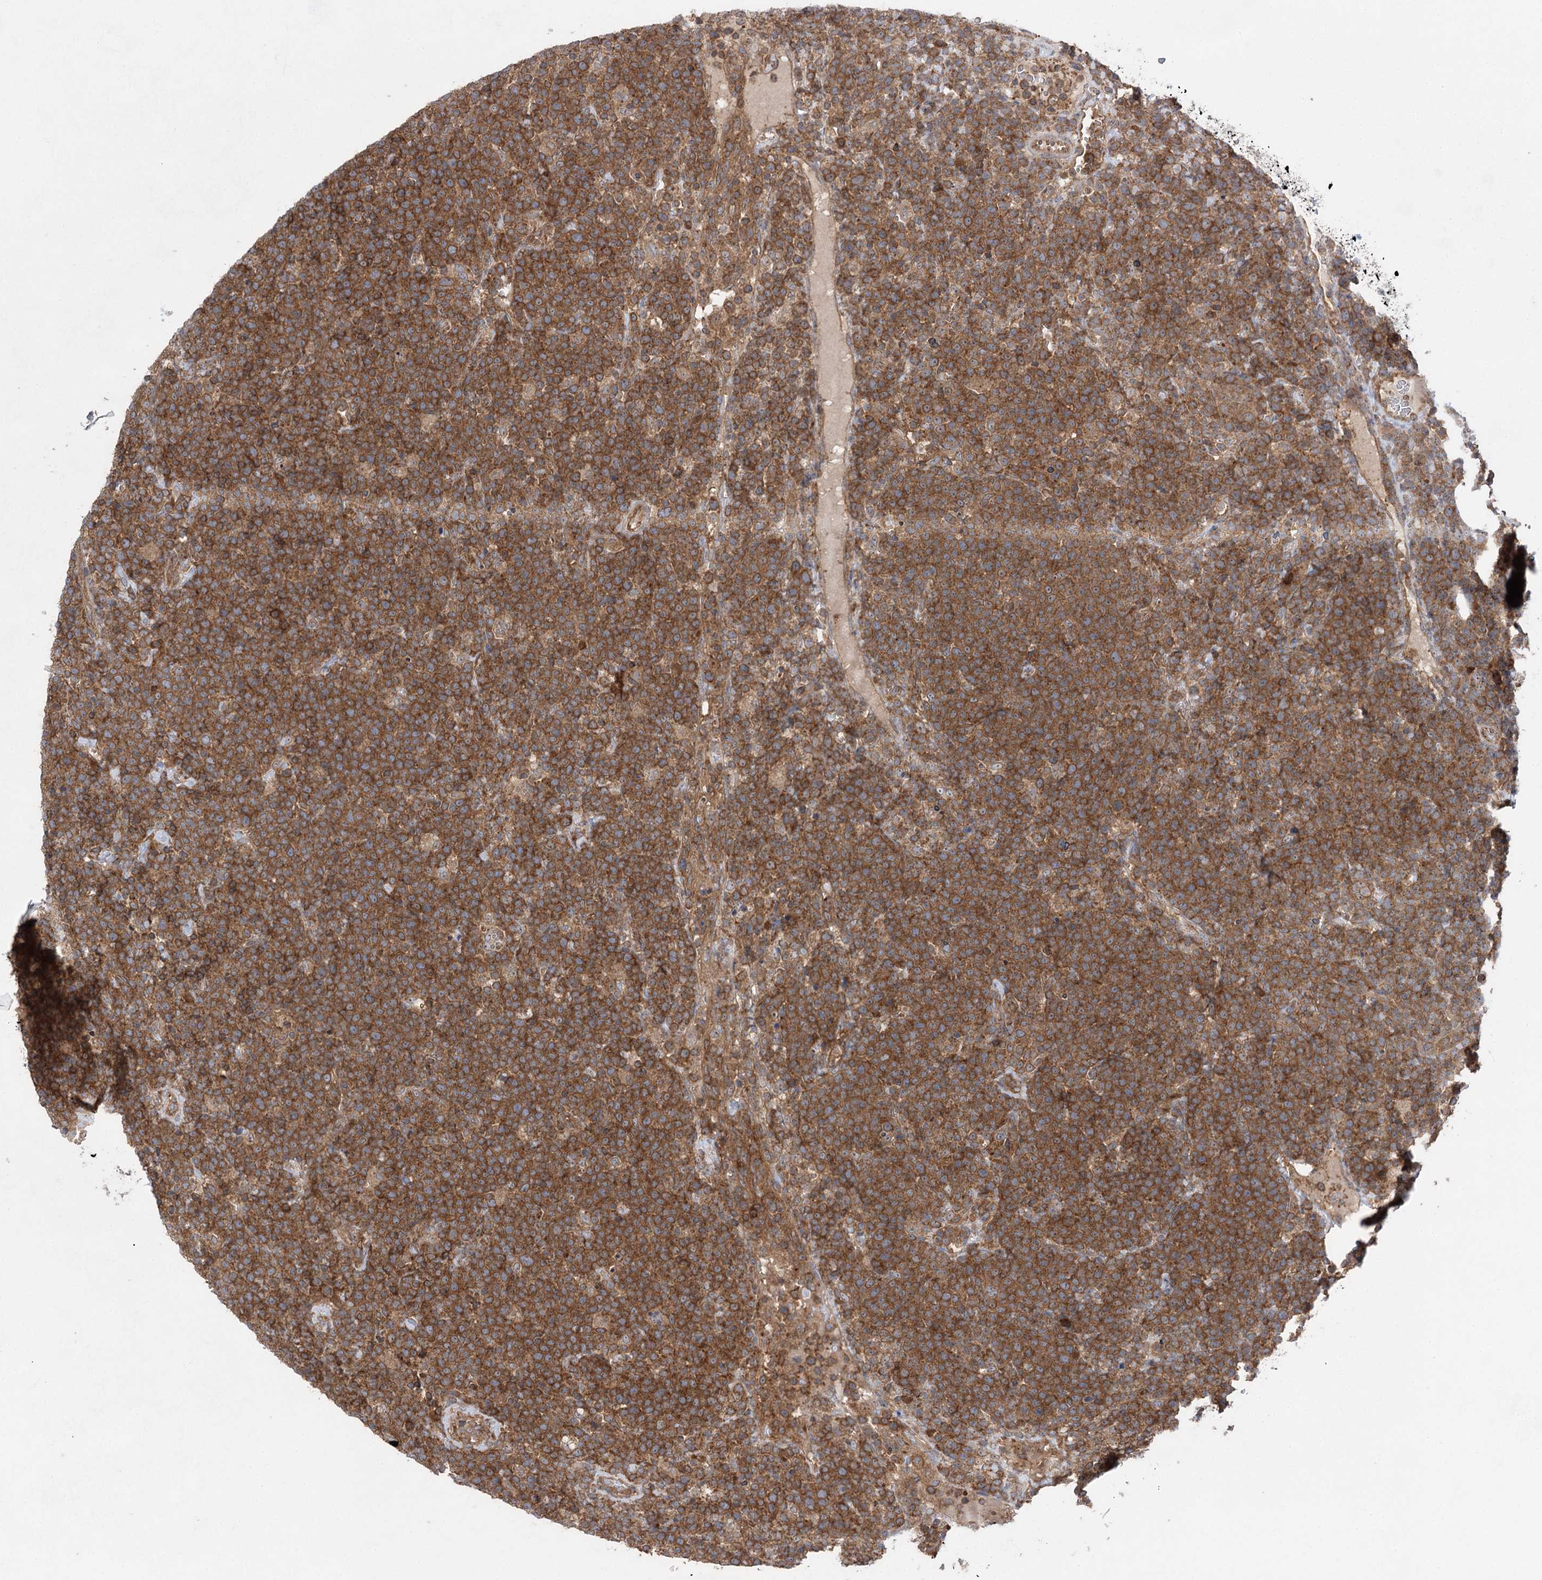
{"staining": {"intensity": "moderate", "quantity": ">75%", "location": "cytoplasmic/membranous"}, "tissue": "lymphoma", "cell_type": "Tumor cells", "image_type": "cancer", "snomed": [{"axis": "morphology", "description": "Malignant lymphoma, non-Hodgkin's type, High grade"}, {"axis": "topography", "description": "Lymph node"}], "caption": "A brown stain highlights moderate cytoplasmic/membranous staining of a protein in malignant lymphoma, non-Hodgkin's type (high-grade) tumor cells.", "gene": "EIF3A", "patient": {"sex": "male", "age": 61}}